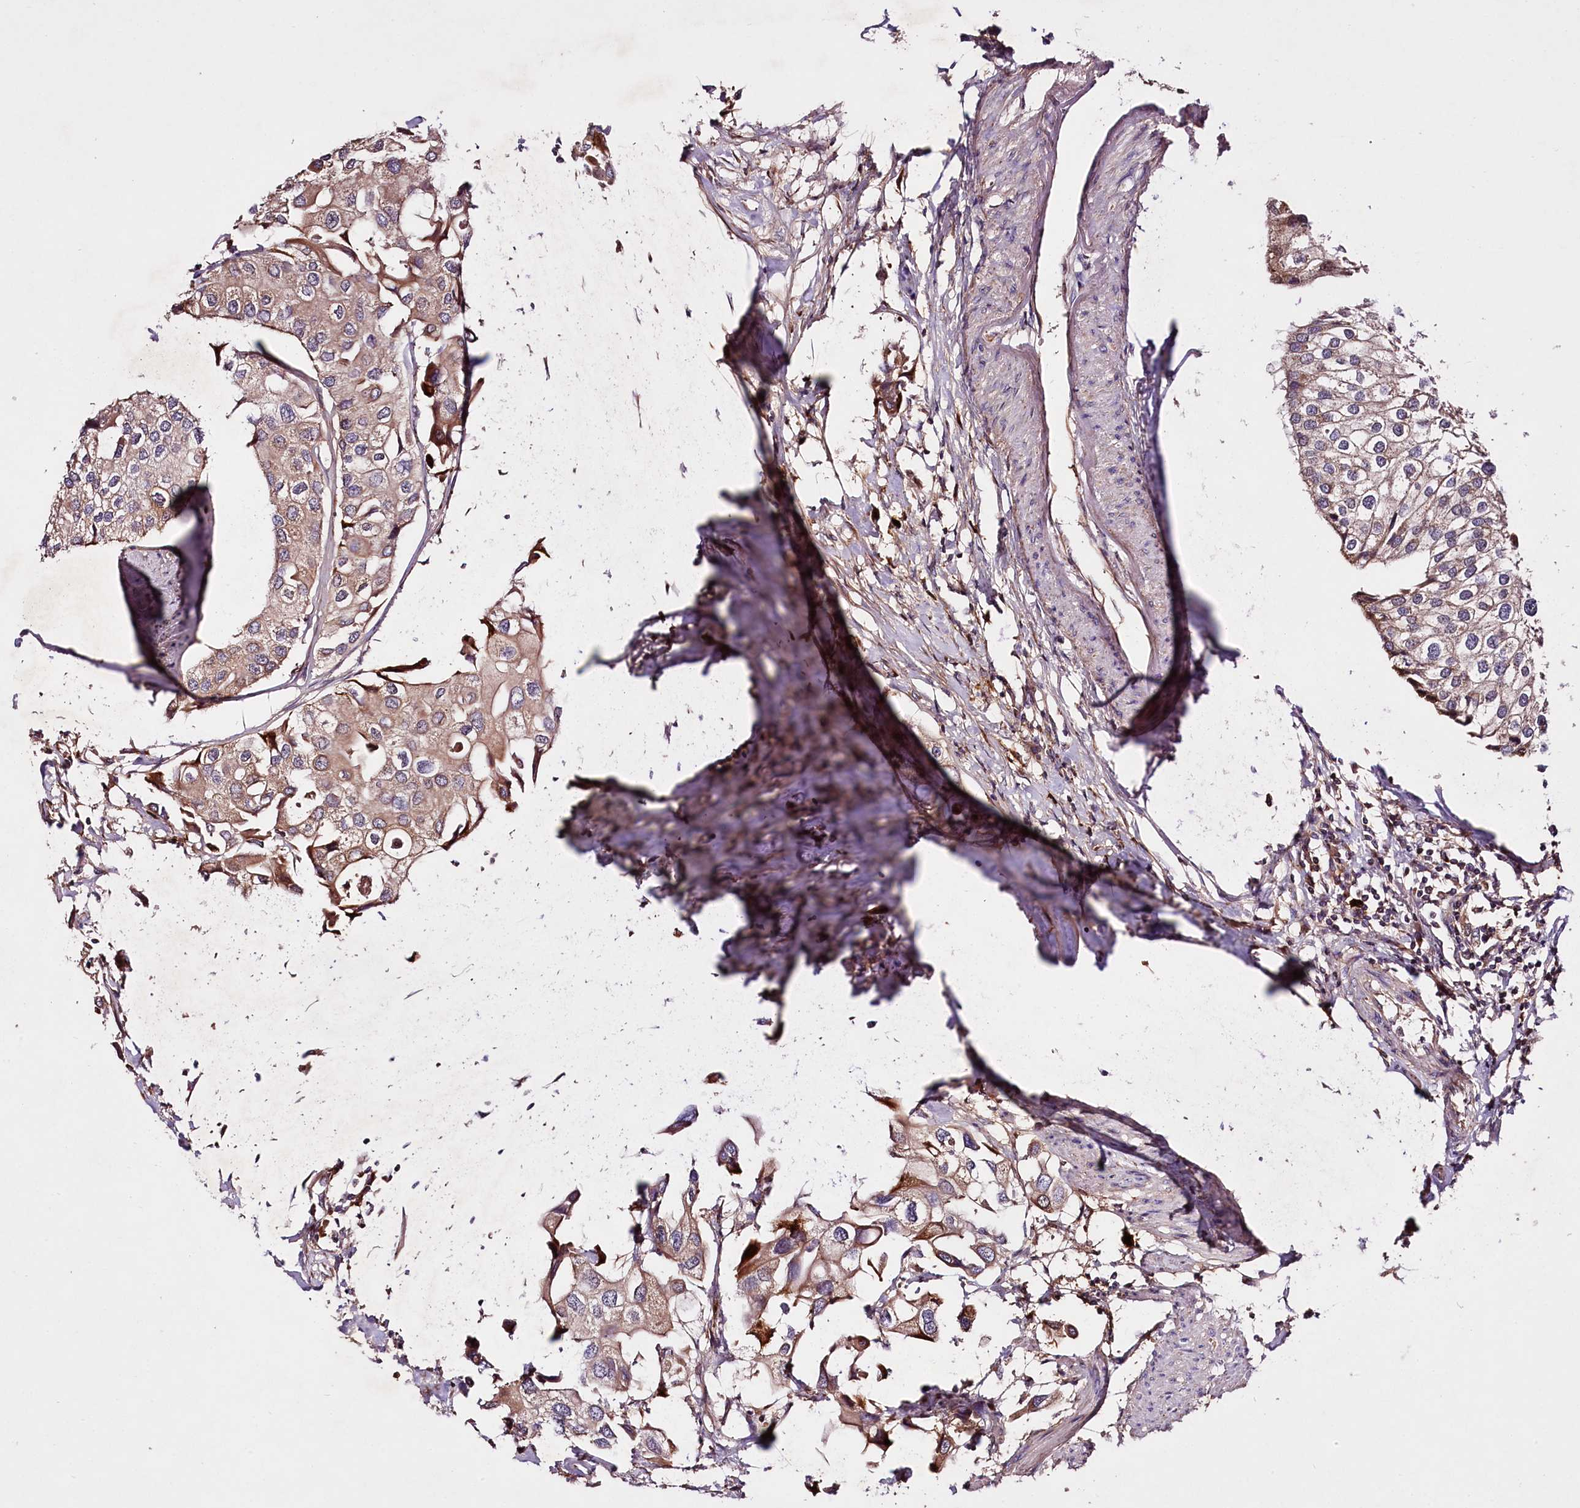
{"staining": {"intensity": "weak", "quantity": ">75%", "location": "cytoplasmic/membranous"}, "tissue": "urothelial cancer", "cell_type": "Tumor cells", "image_type": "cancer", "snomed": [{"axis": "morphology", "description": "Urothelial carcinoma, High grade"}, {"axis": "topography", "description": "Urinary bladder"}], "caption": "Urothelial carcinoma (high-grade) was stained to show a protein in brown. There is low levels of weak cytoplasmic/membranous staining in approximately >75% of tumor cells.", "gene": "TNPO3", "patient": {"sex": "male", "age": 64}}